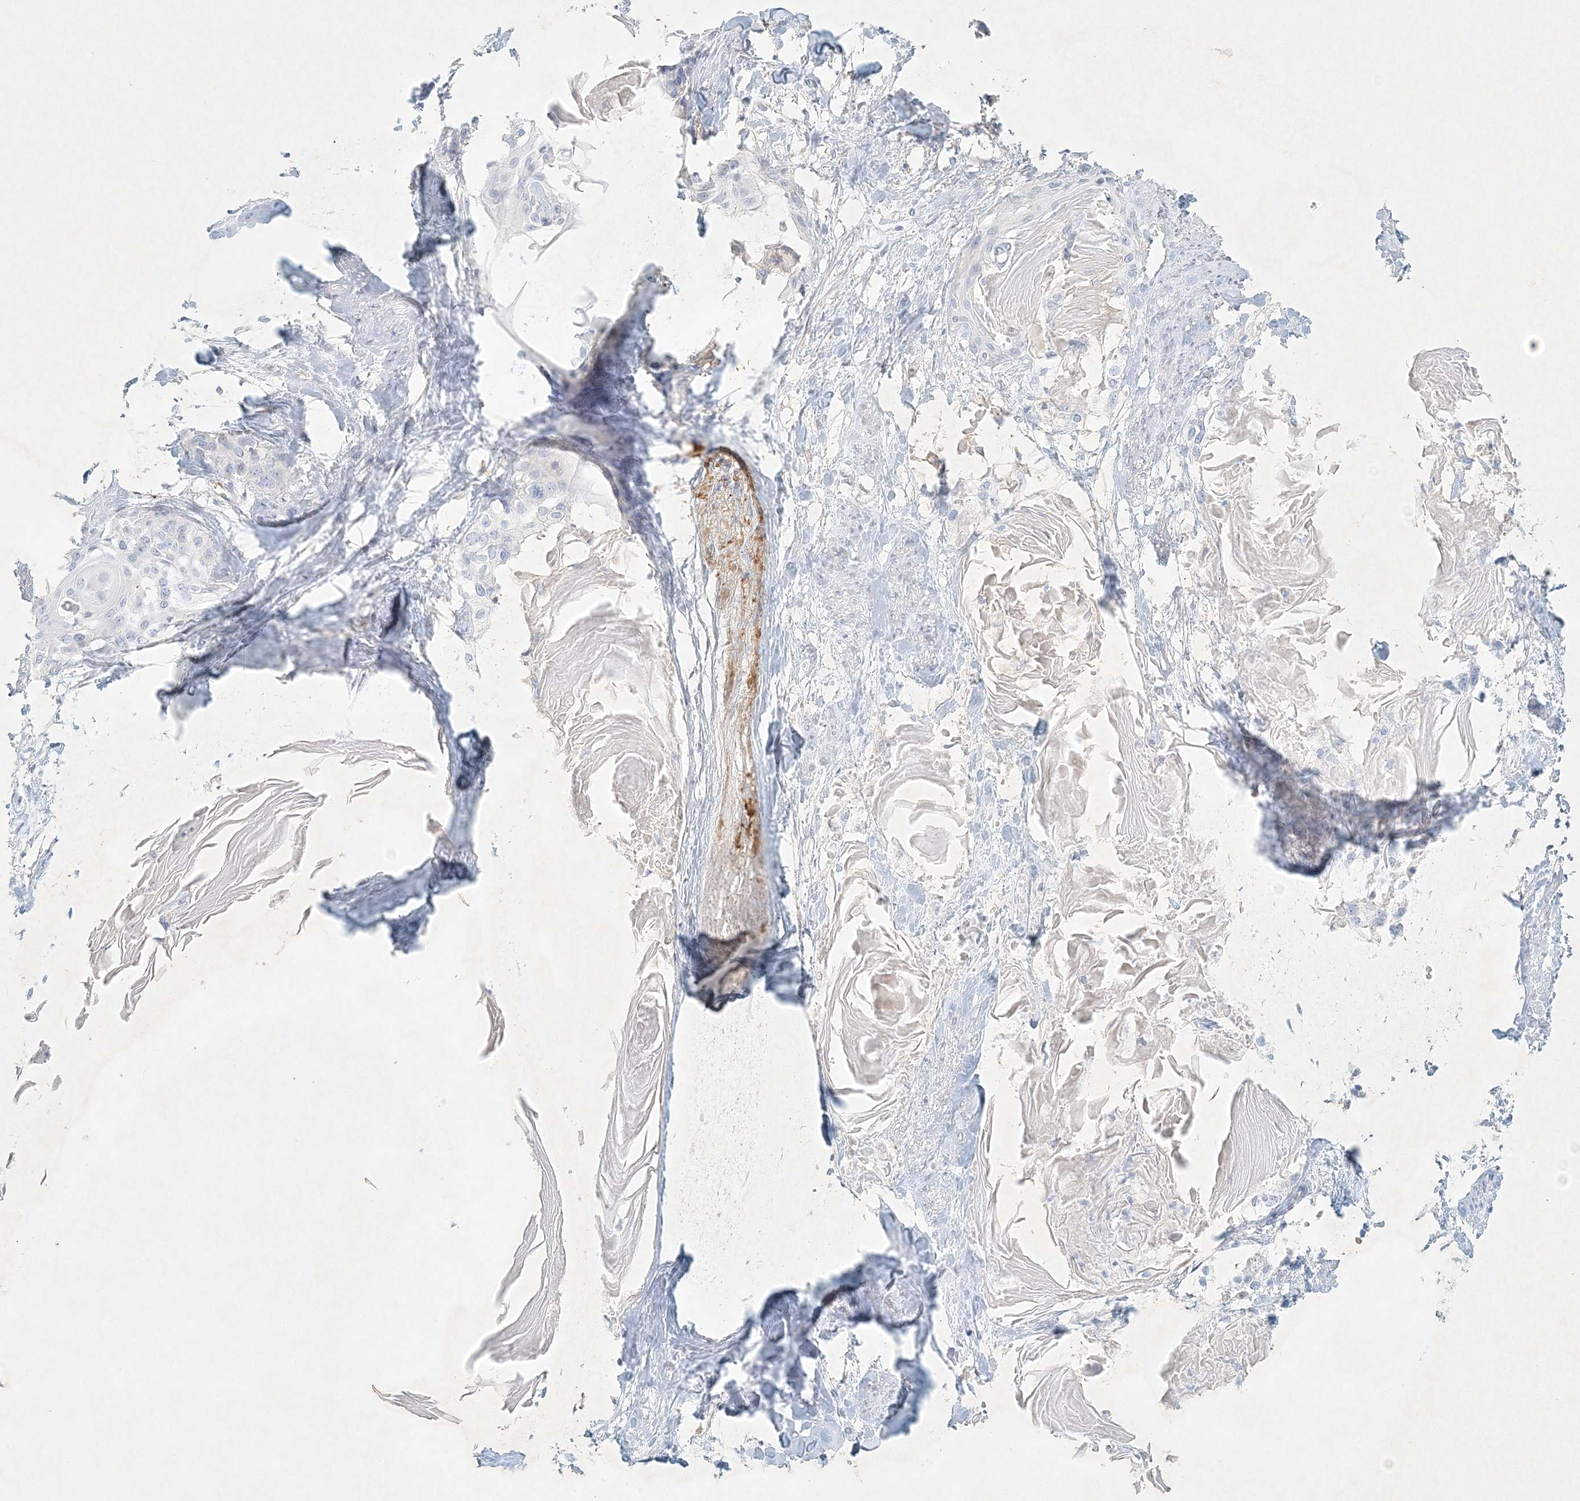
{"staining": {"intensity": "negative", "quantity": "none", "location": "none"}, "tissue": "cervical cancer", "cell_type": "Tumor cells", "image_type": "cancer", "snomed": [{"axis": "morphology", "description": "Squamous cell carcinoma, NOS"}, {"axis": "topography", "description": "Cervix"}], "caption": "DAB immunohistochemical staining of cervical squamous cell carcinoma demonstrates no significant staining in tumor cells.", "gene": "STK11IP", "patient": {"sex": "female", "age": 57}}